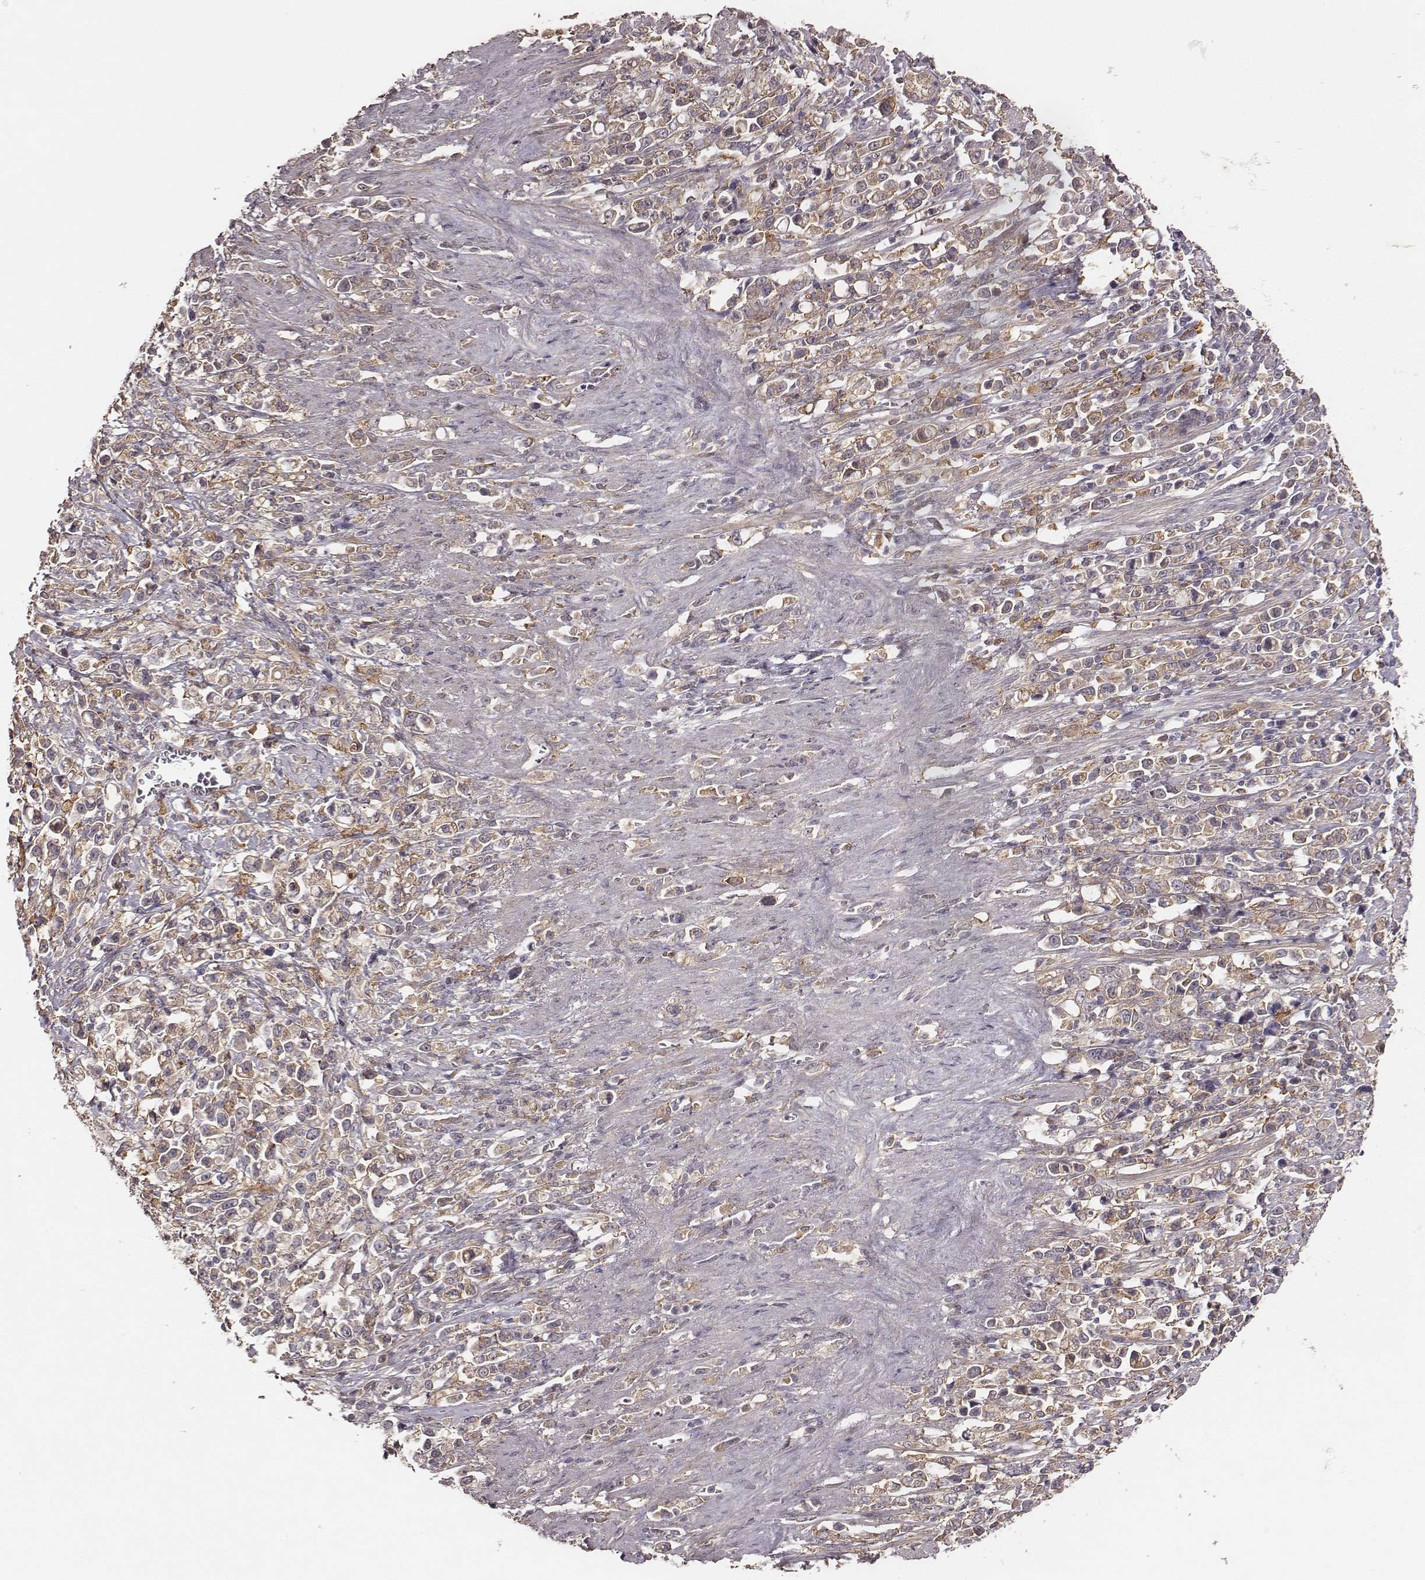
{"staining": {"intensity": "weak", "quantity": ">75%", "location": "cytoplasmic/membranous"}, "tissue": "stomach cancer", "cell_type": "Tumor cells", "image_type": "cancer", "snomed": [{"axis": "morphology", "description": "Adenocarcinoma, NOS"}, {"axis": "topography", "description": "Stomach"}], "caption": "An IHC photomicrograph of neoplastic tissue is shown. Protein staining in brown highlights weak cytoplasmic/membranous positivity in adenocarcinoma (stomach) within tumor cells. Immunohistochemistry stains the protein in brown and the nuclei are stained blue.", "gene": "VPS26A", "patient": {"sex": "male", "age": 63}}